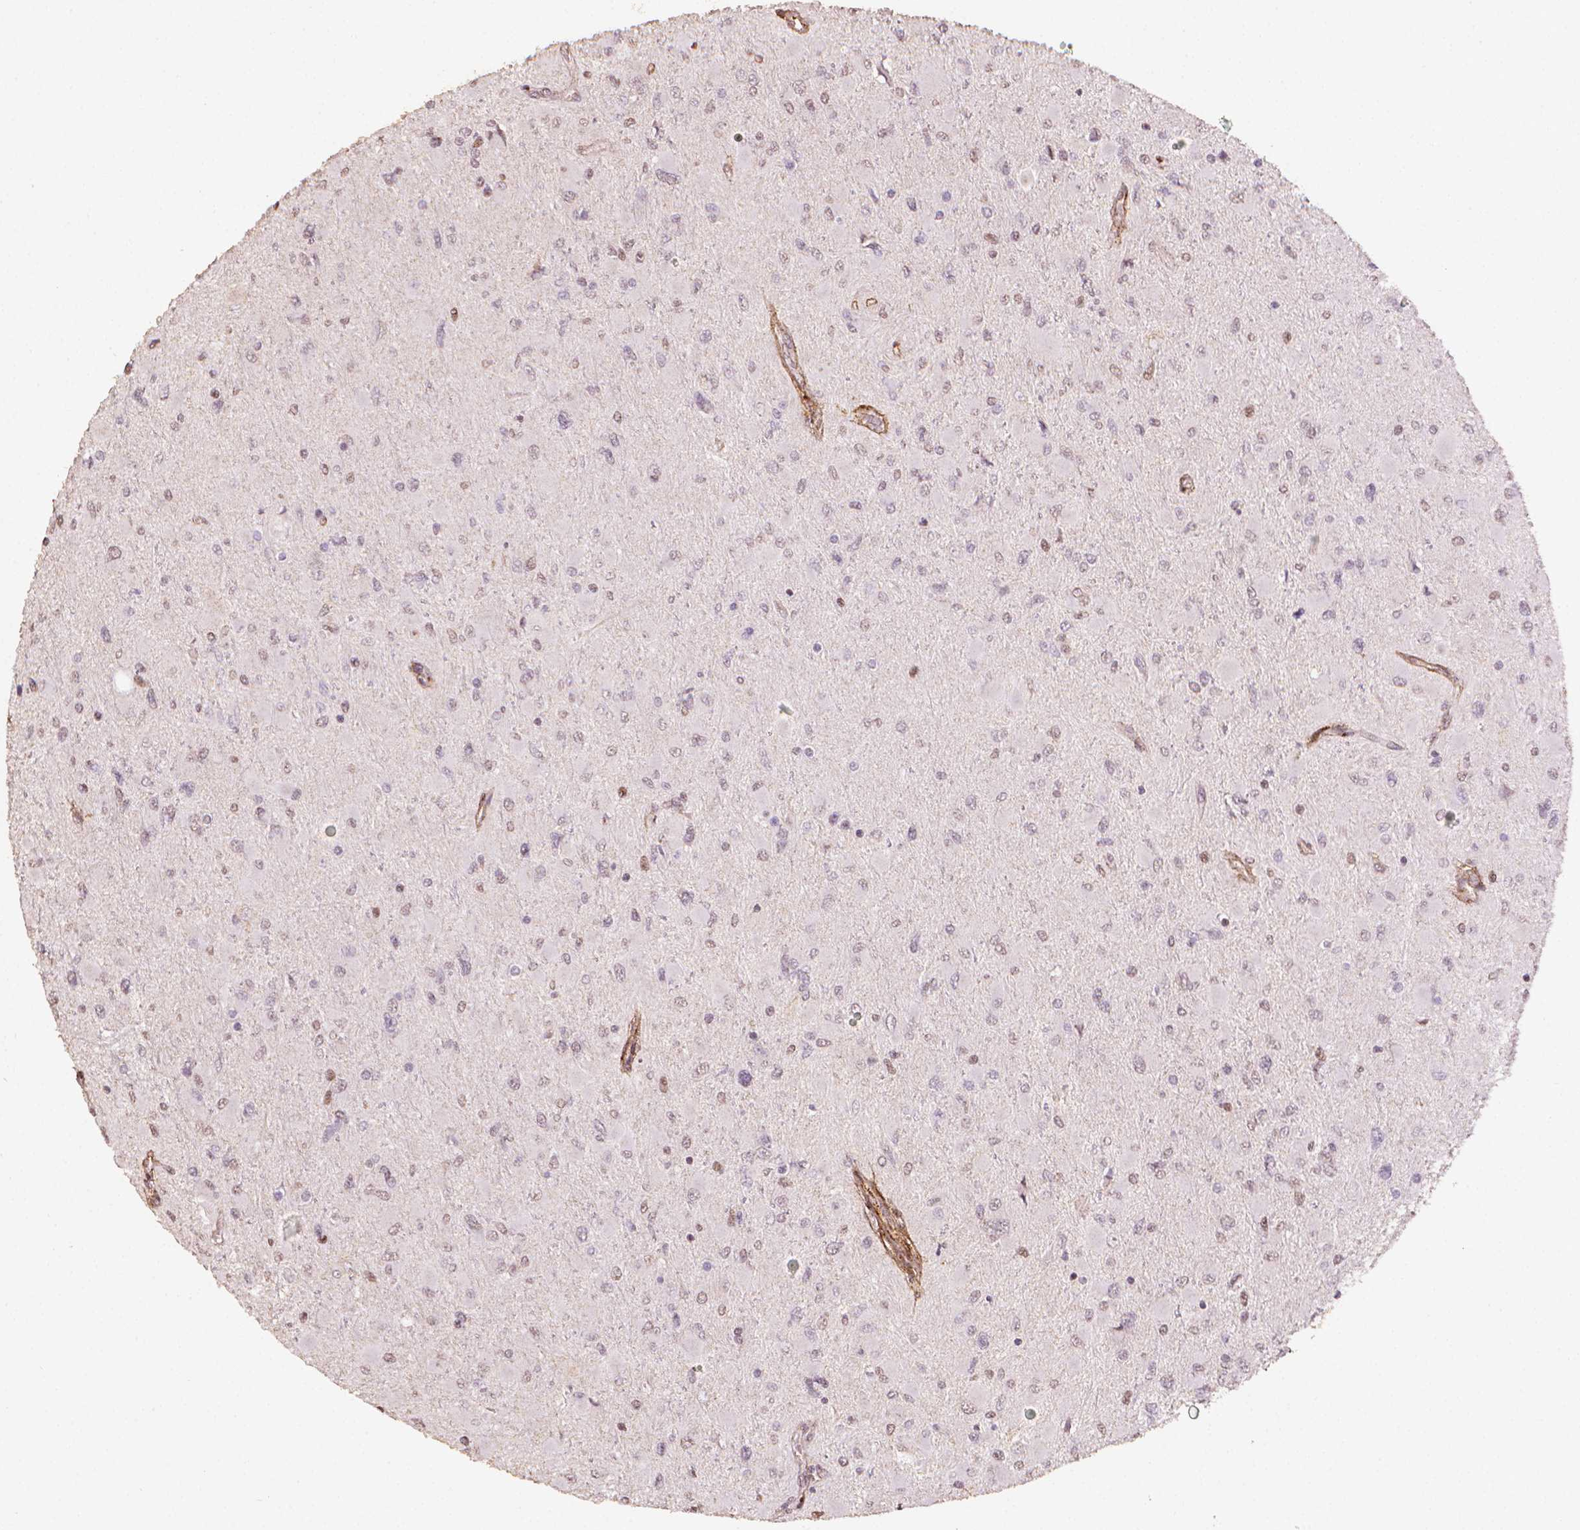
{"staining": {"intensity": "negative", "quantity": "none", "location": "none"}, "tissue": "glioma", "cell_type": "Tumor cells", "image_type": "cancer", "snomed": [{"axis": "morphology", "description": "Glioma, malignant, High grade"}, {"axis": "topography", "description": "Cerebral cortex"}], "caption": "Human malignant glioma (high-grade) stained for a protein using immunohistochemistry (IHC) exhibits no staining in tumor cells.", "gene": "DCN", "patient": {"sex": "female", "age": 36}}